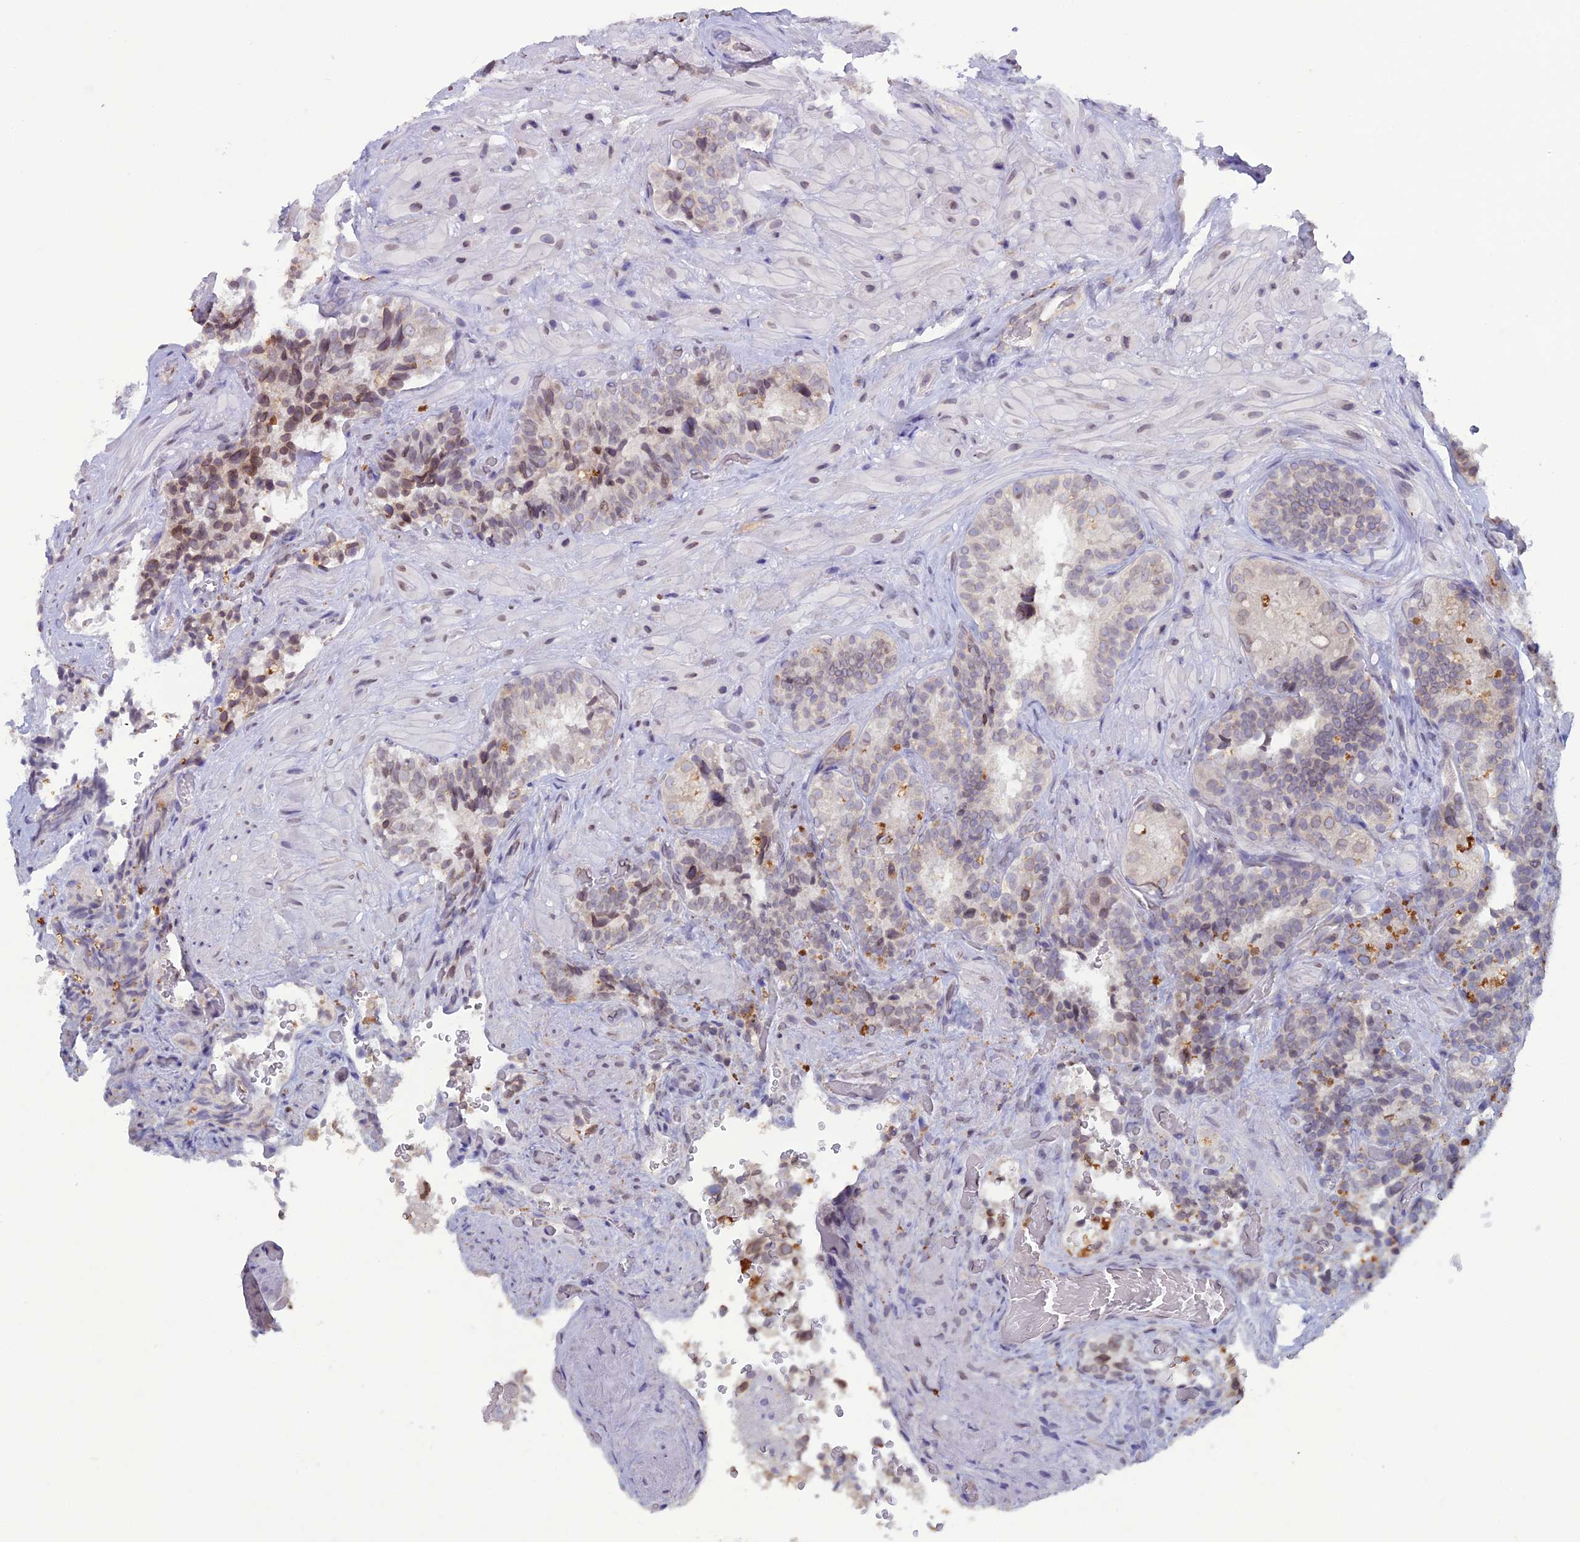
{"staining": {"intensity": "moderate", "quantity": "<25%", "location": "nuclear"}, "tissue": "seminal vesicle", "cell_type": "Glandular cells", "image_type": "normal", "snomed": [{"axis": "morphology", "description": "Normal tissue, NOS"}, {"axis": "topography", "description": "Prostate and seminal vesicle, NOS"}, {"axis": "topography", "description": "Prostate"}, {"axis": "topography", "description": "Seminal veicle"}], "caption": "This photomicrograph demonstrates normal seminal vesicle stained with IHC to label a protein in brown. The nuclear of glandular cells show moderate positivity for the protein. Nuclei are counter-stained blue.", "gene": "WDR46", "patient": {"sex": "male", "age": 67}}